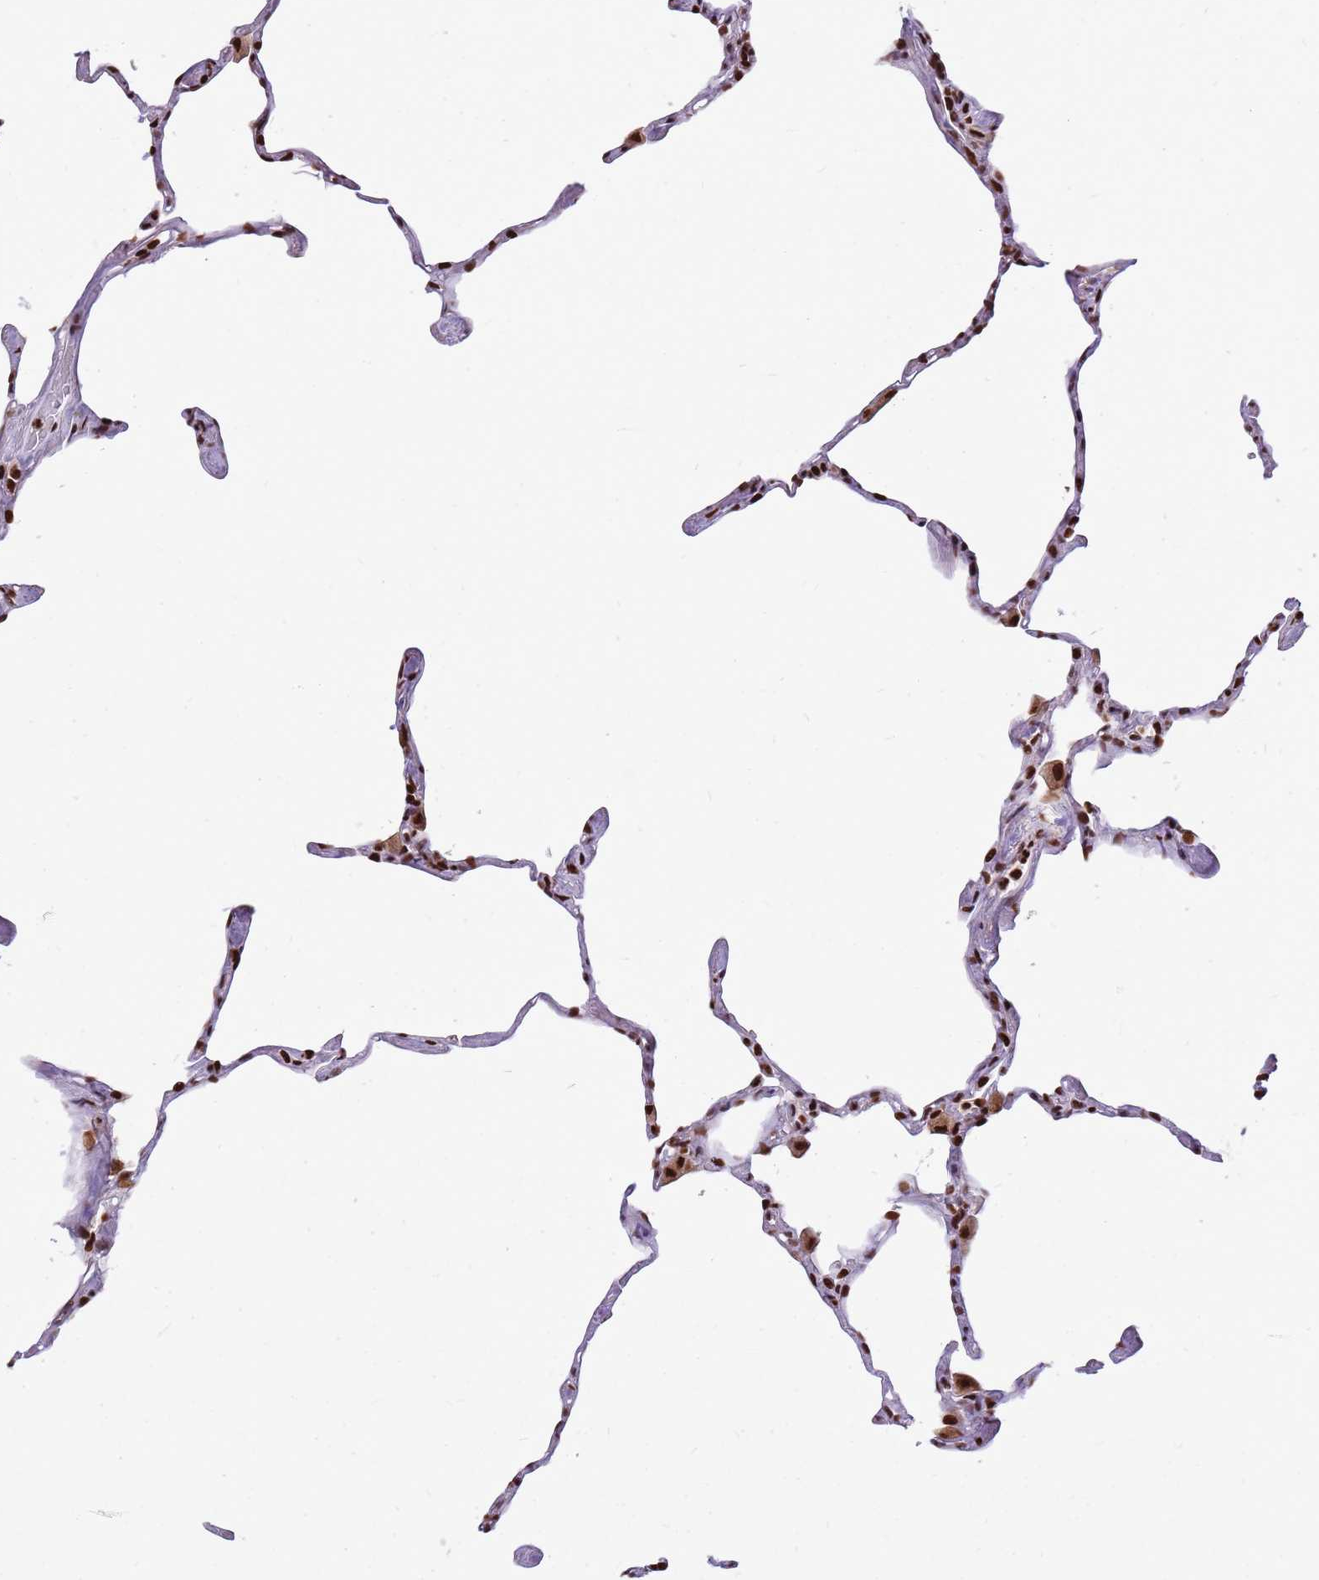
{"staining": {"intensity": "moderate", "quantity": "25%-75%", "location": "nuclear"}, "tissue": "lung", "cell_type": "Alveolar cells", "image_type": "normal", "snomed": [{"axis": "morphology", "description": "Normal tissue, NOS"}, {"axis": "topography", "description": "Lung"}], "caption": "This is a histology image of immunohistochemistry (IHC) staining of unremarkable lung, which shows moderate positivity in the nuclear of alveolar cells.", "gene": "WASHC4", "patient": {"sex": "male", "age": 65}}